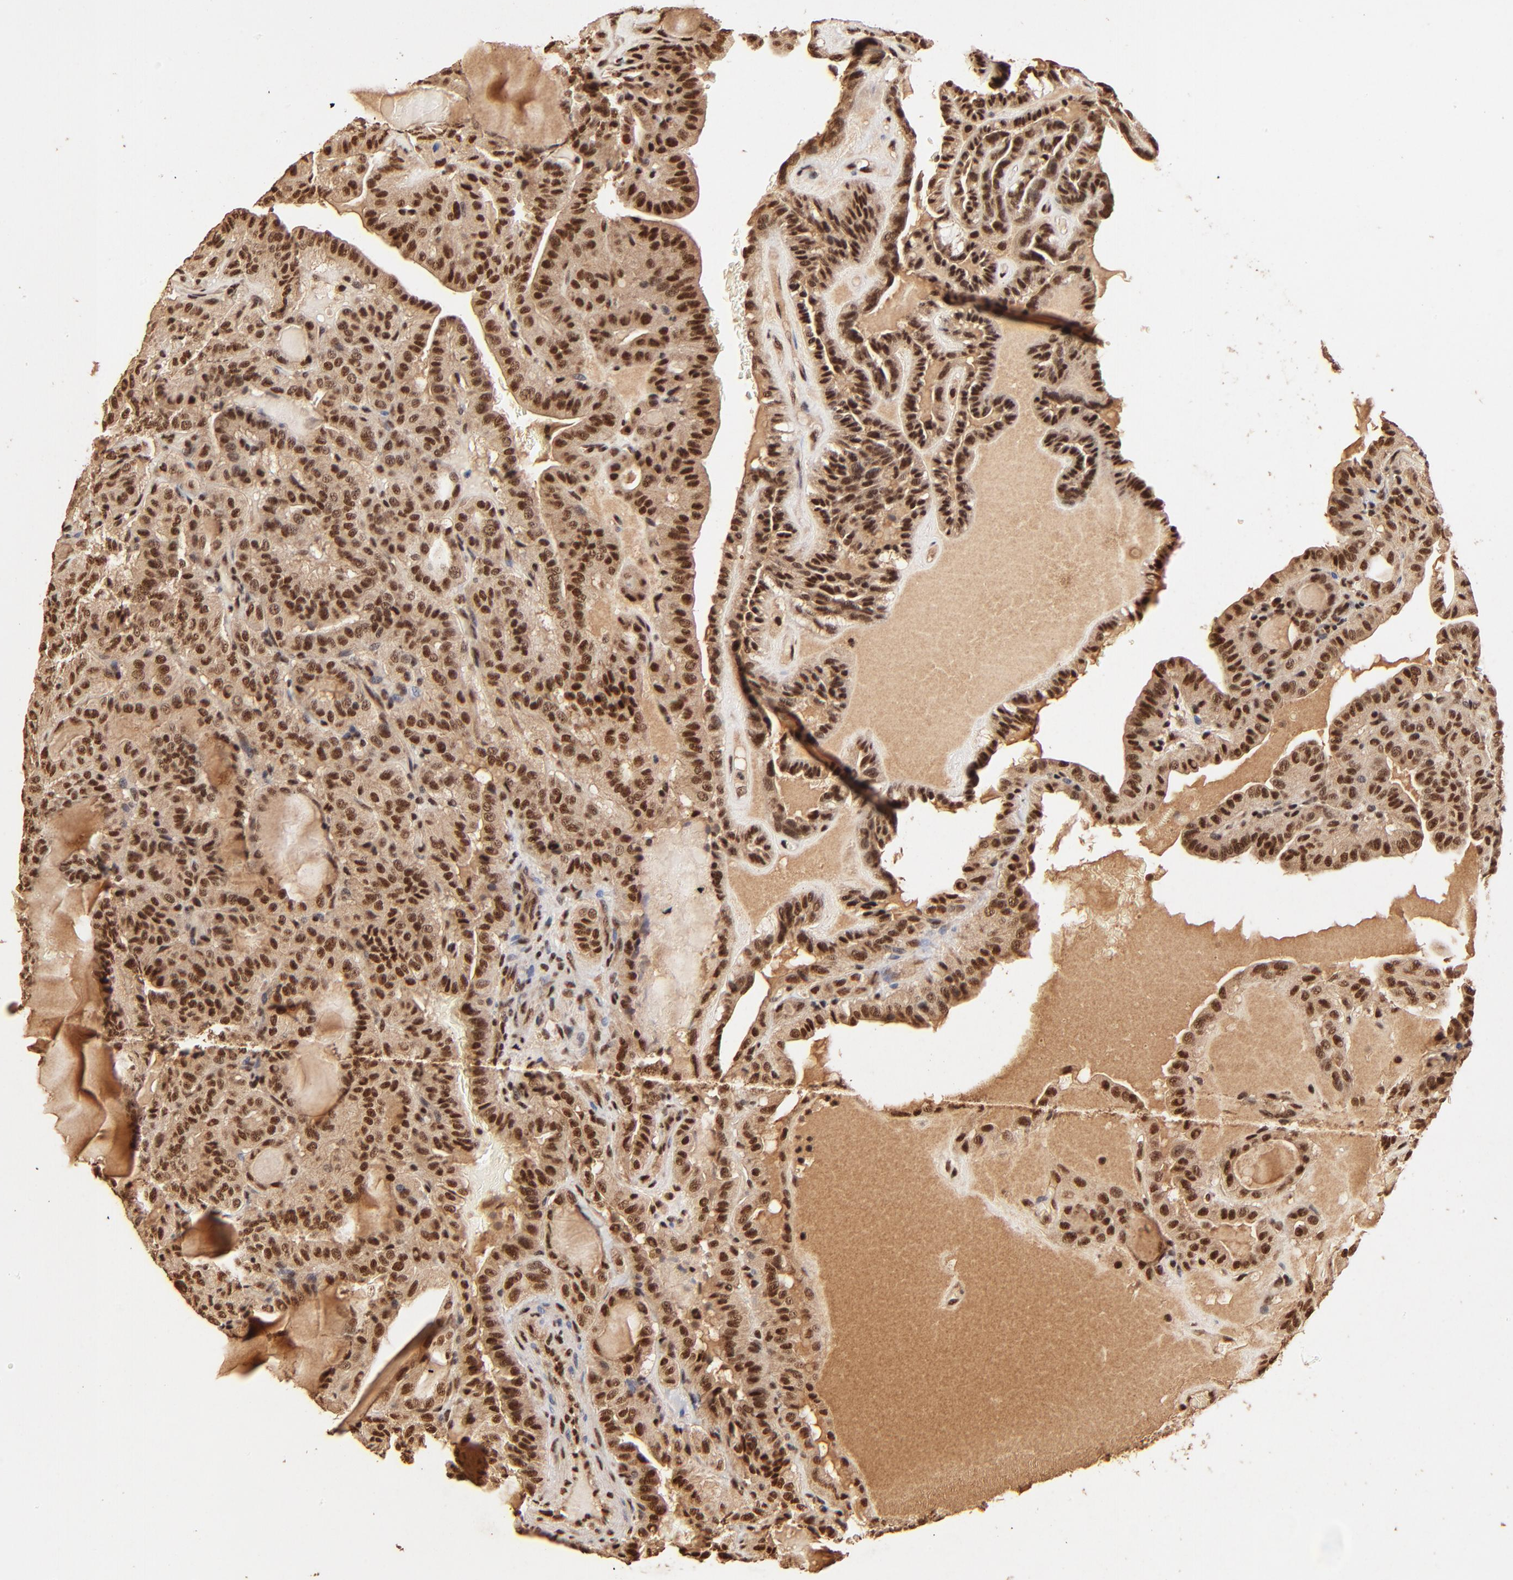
{"staining": {"intensity": "strong", "quantity": ">75%", "location": "cytoplasmic/membranous,nuclear"}, "tissue": "thyroid cancer", "cell_type": "Tumor cells", "image_type": "cancer", "snomed": [{"axis": "morphology", "description": "Papillary adenocarcinoma, NOS"}, {"axis": "topography", "description": "Thyroid gland"}], "caption": "Immunohistochemistry micrograph of neoplastic tissue: human thyroid papillary adenocarcinoma stained using immunohistochemistry exhibits high levels of strong protein expression localized specifically in the cytoplasmic/membranous and nuclear of tumor cells, appearing as a cytoplasmic/membranous and nuclear brown color.", "gene": "MED12", "patient": {"sex": "male", "age": 77}}